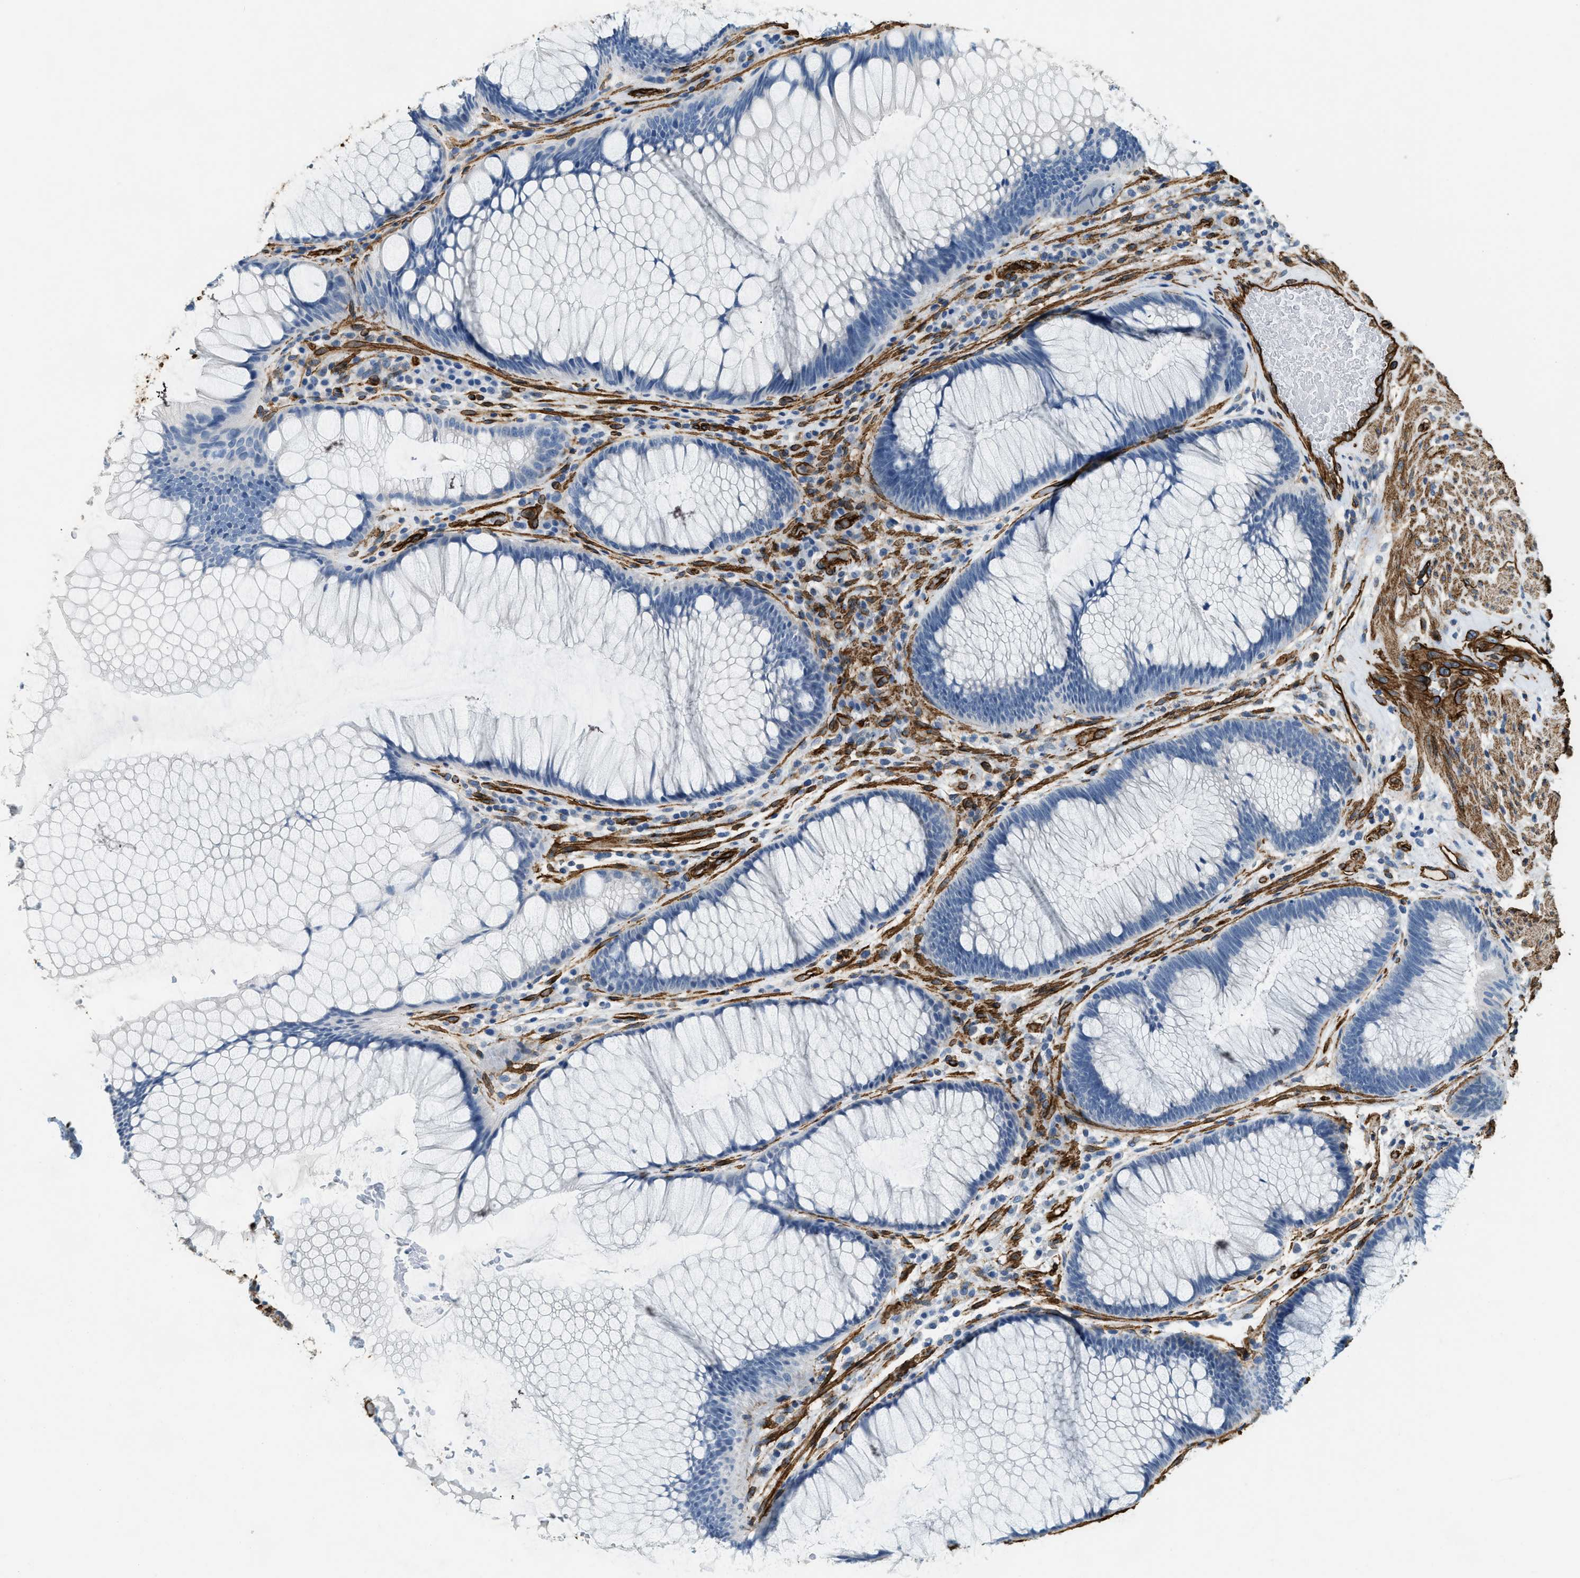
{"staining": {"intensity": "negative", "quantity": "none", "location": "none"}, "tissue": "rectum", "cell_type": "Glandular cells", "image_type": "normal", "snomed": [{"axis": "morphology", "description": "Normal tissue, NOS"}, {"axis": "topography", "description": "Rectum"}], "caption": "This is an immunohistochemistry histopathology image of unremarkable human rectum. There is no staining in glandular cells.", "gene": "TMEM43", "patient": {"sex": "male", "age": 51}}